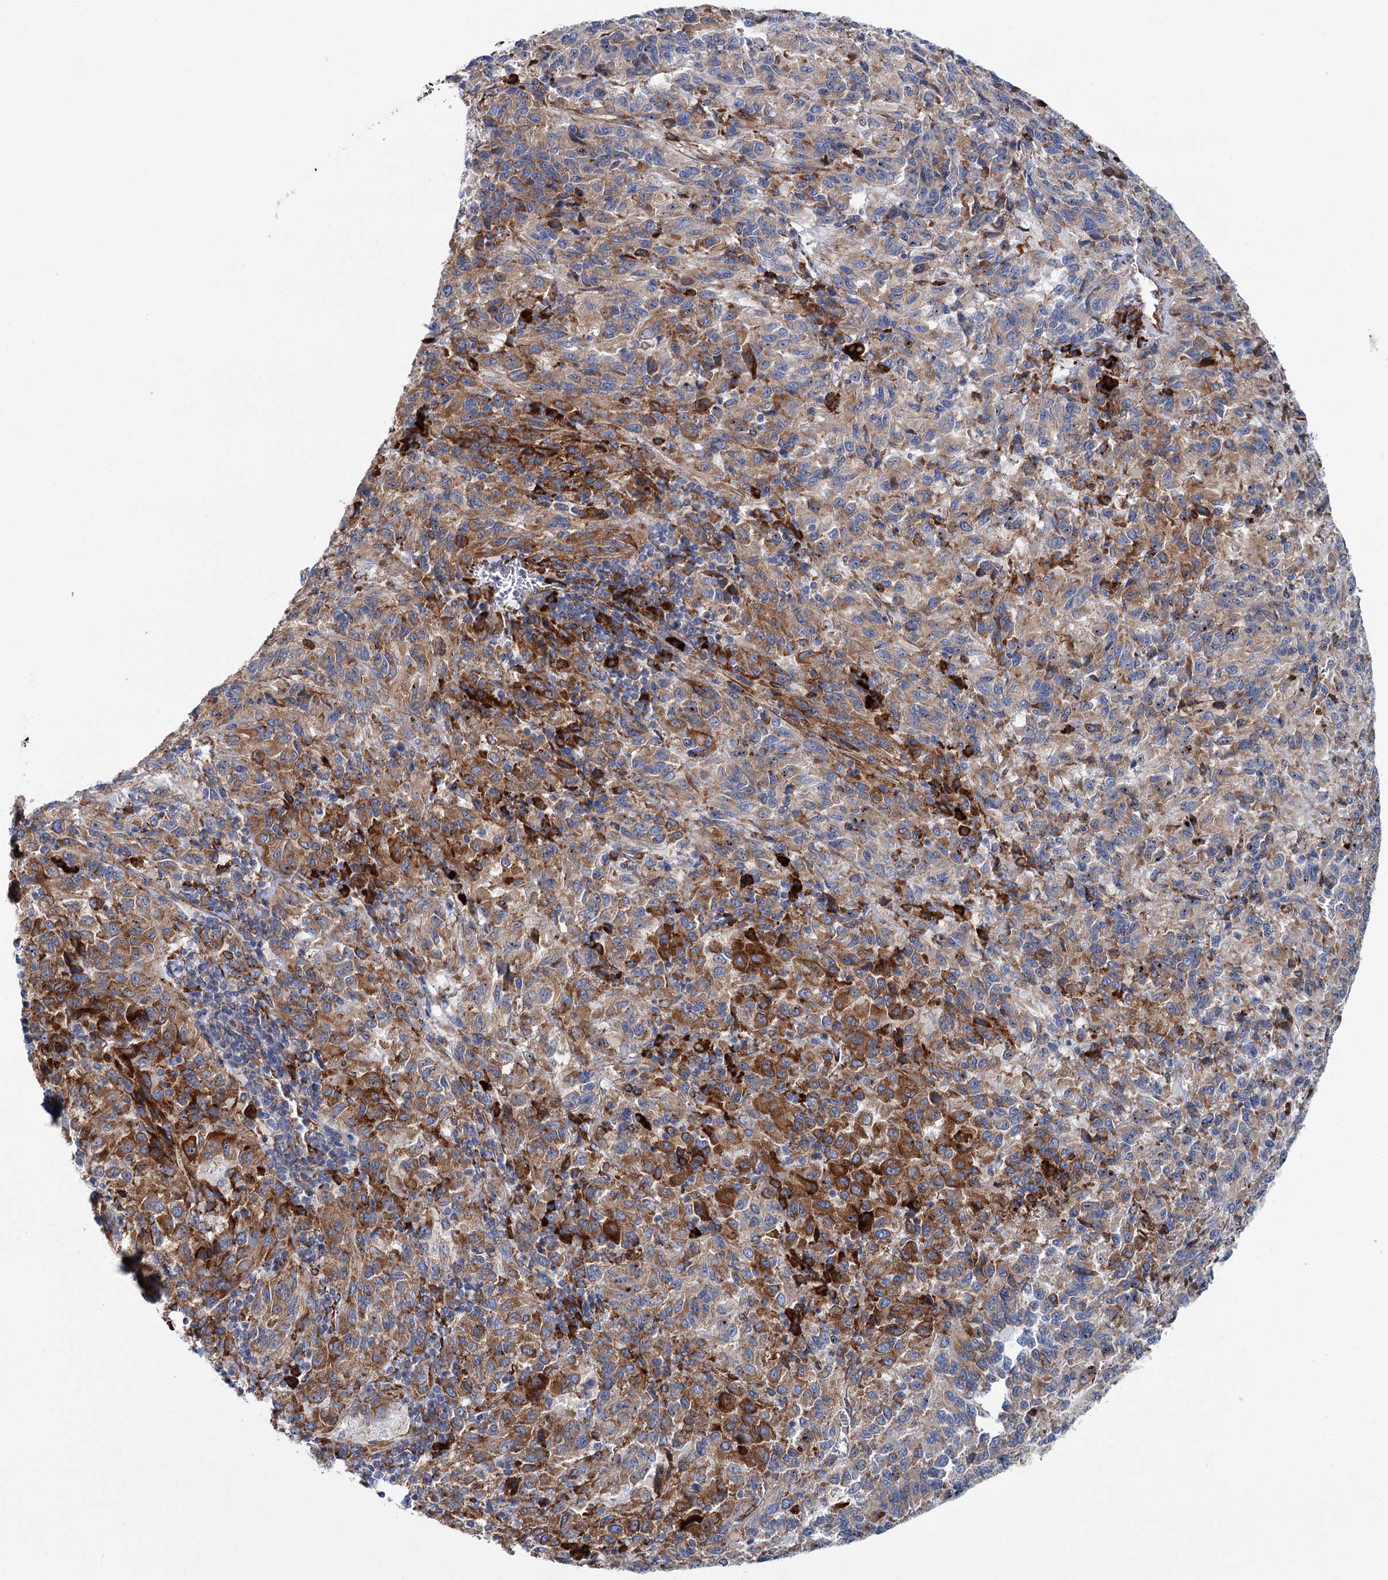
{"staining": {"intensity": "moderate", "quantity": ">75%", "location": "cytoplasmic/membranous"}, "tissue": "melanoma", "cell_type": "Tumor cells", "image_type": "cancer", "snomed": [{"axis": "morphology", "description": "Malignant melanoma, Metastatic site"}, {"axis": "topography", "description": "Lung"}], "caption": "Tumor cells show moderate cytoplasmic/membranous staining in about >75% of cells in malignant melanoma (metastatic site).", "gene": "SHE", "patient": {"sex": "male", "age": 64}}